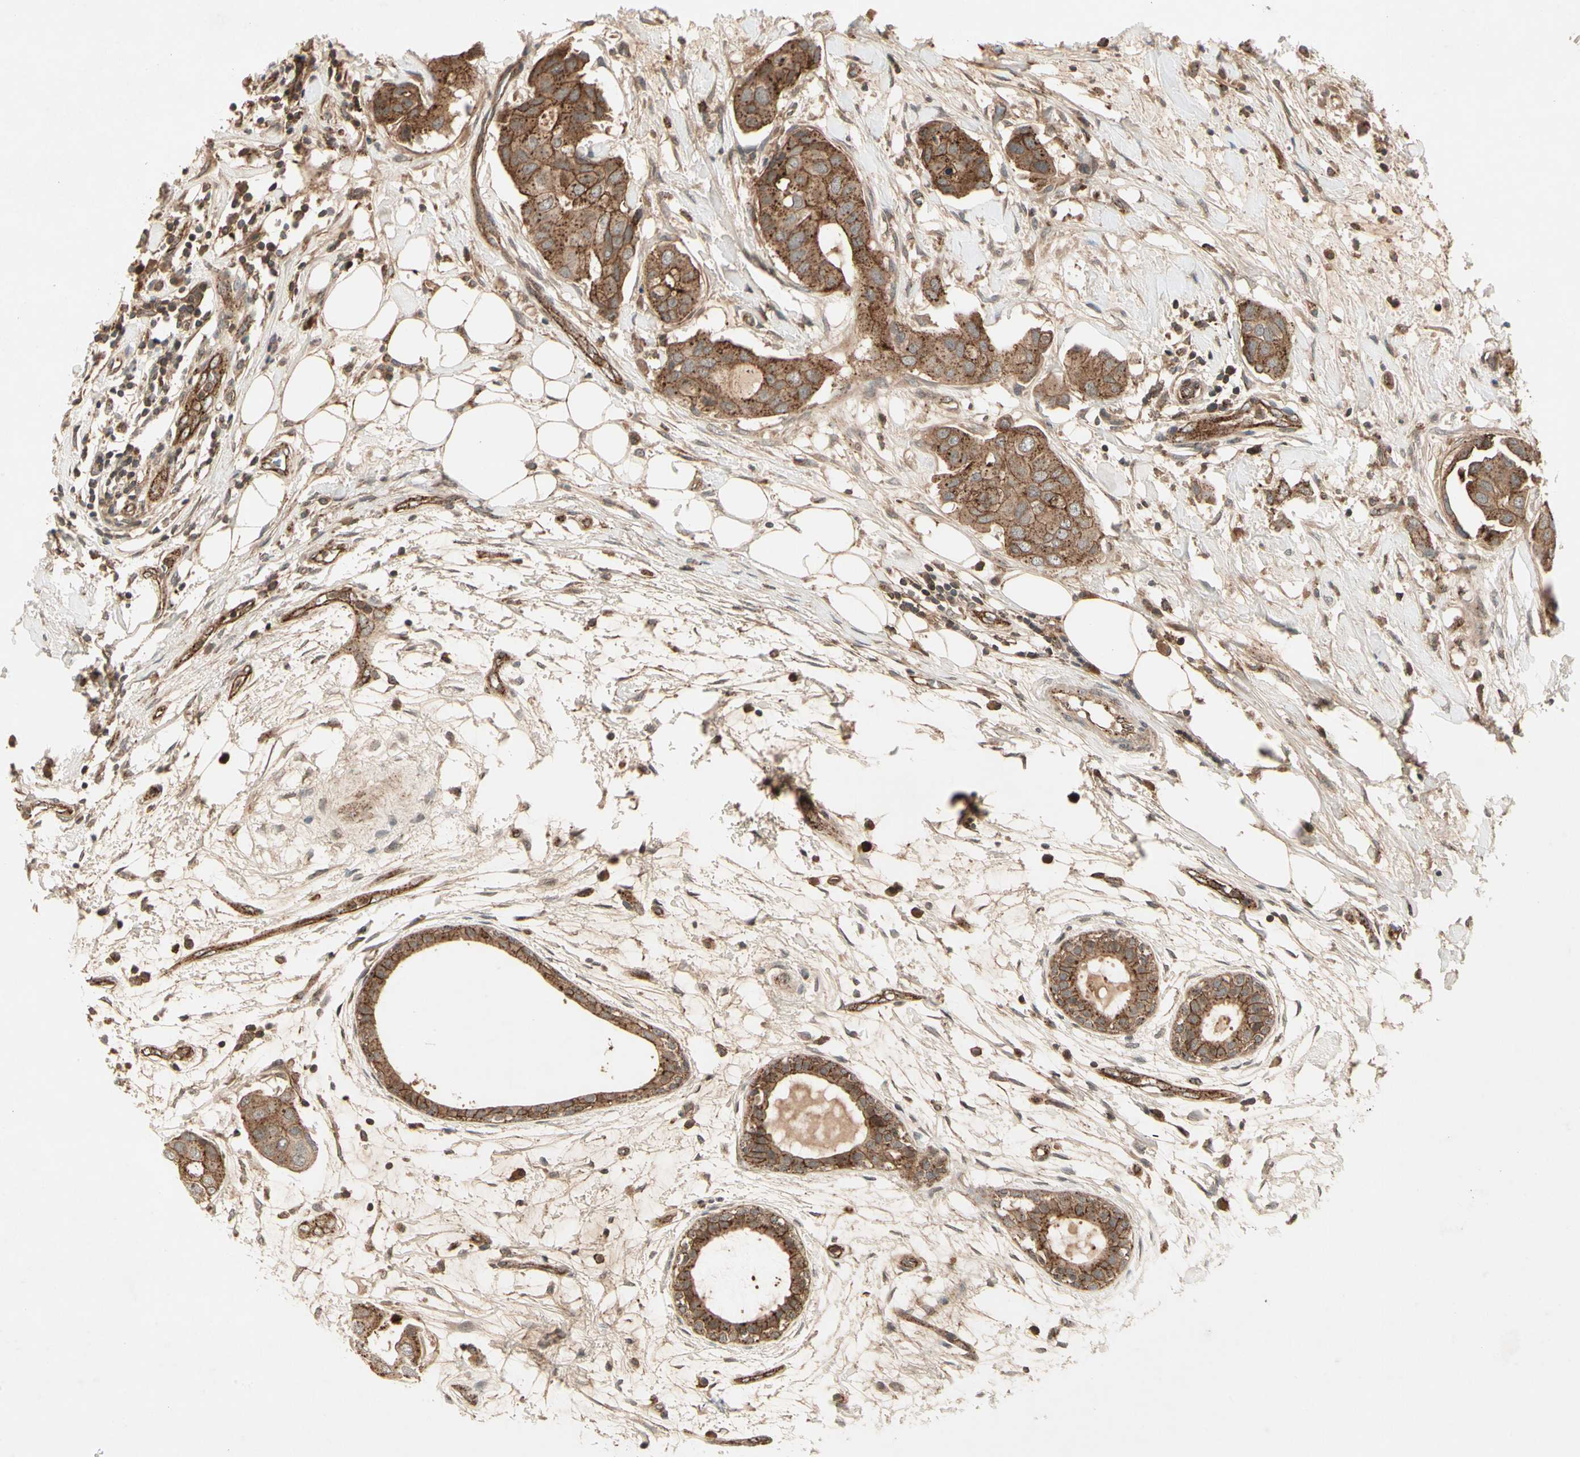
{"staining": {"intensity": "strong", "quantity": ">75%", "location": "cytoplasmic/membranous"}, "tissue": "breast cancer", "cell_type": "Tumor cells", "image_type": "cancer", "snomed": [{"axis": "morphology", "description": "Duct carcinoma"}, {"axis": "topography", "description": "Breast"}], "caption": "DAB immunohistochemical staining of human breast intraductal carcinoma reveals strong cytoplasmic/membranous protein staining in about >75% of tumor cells.", "gene": "FLOT1", "patient": {"sex": "female", "age": 40}}